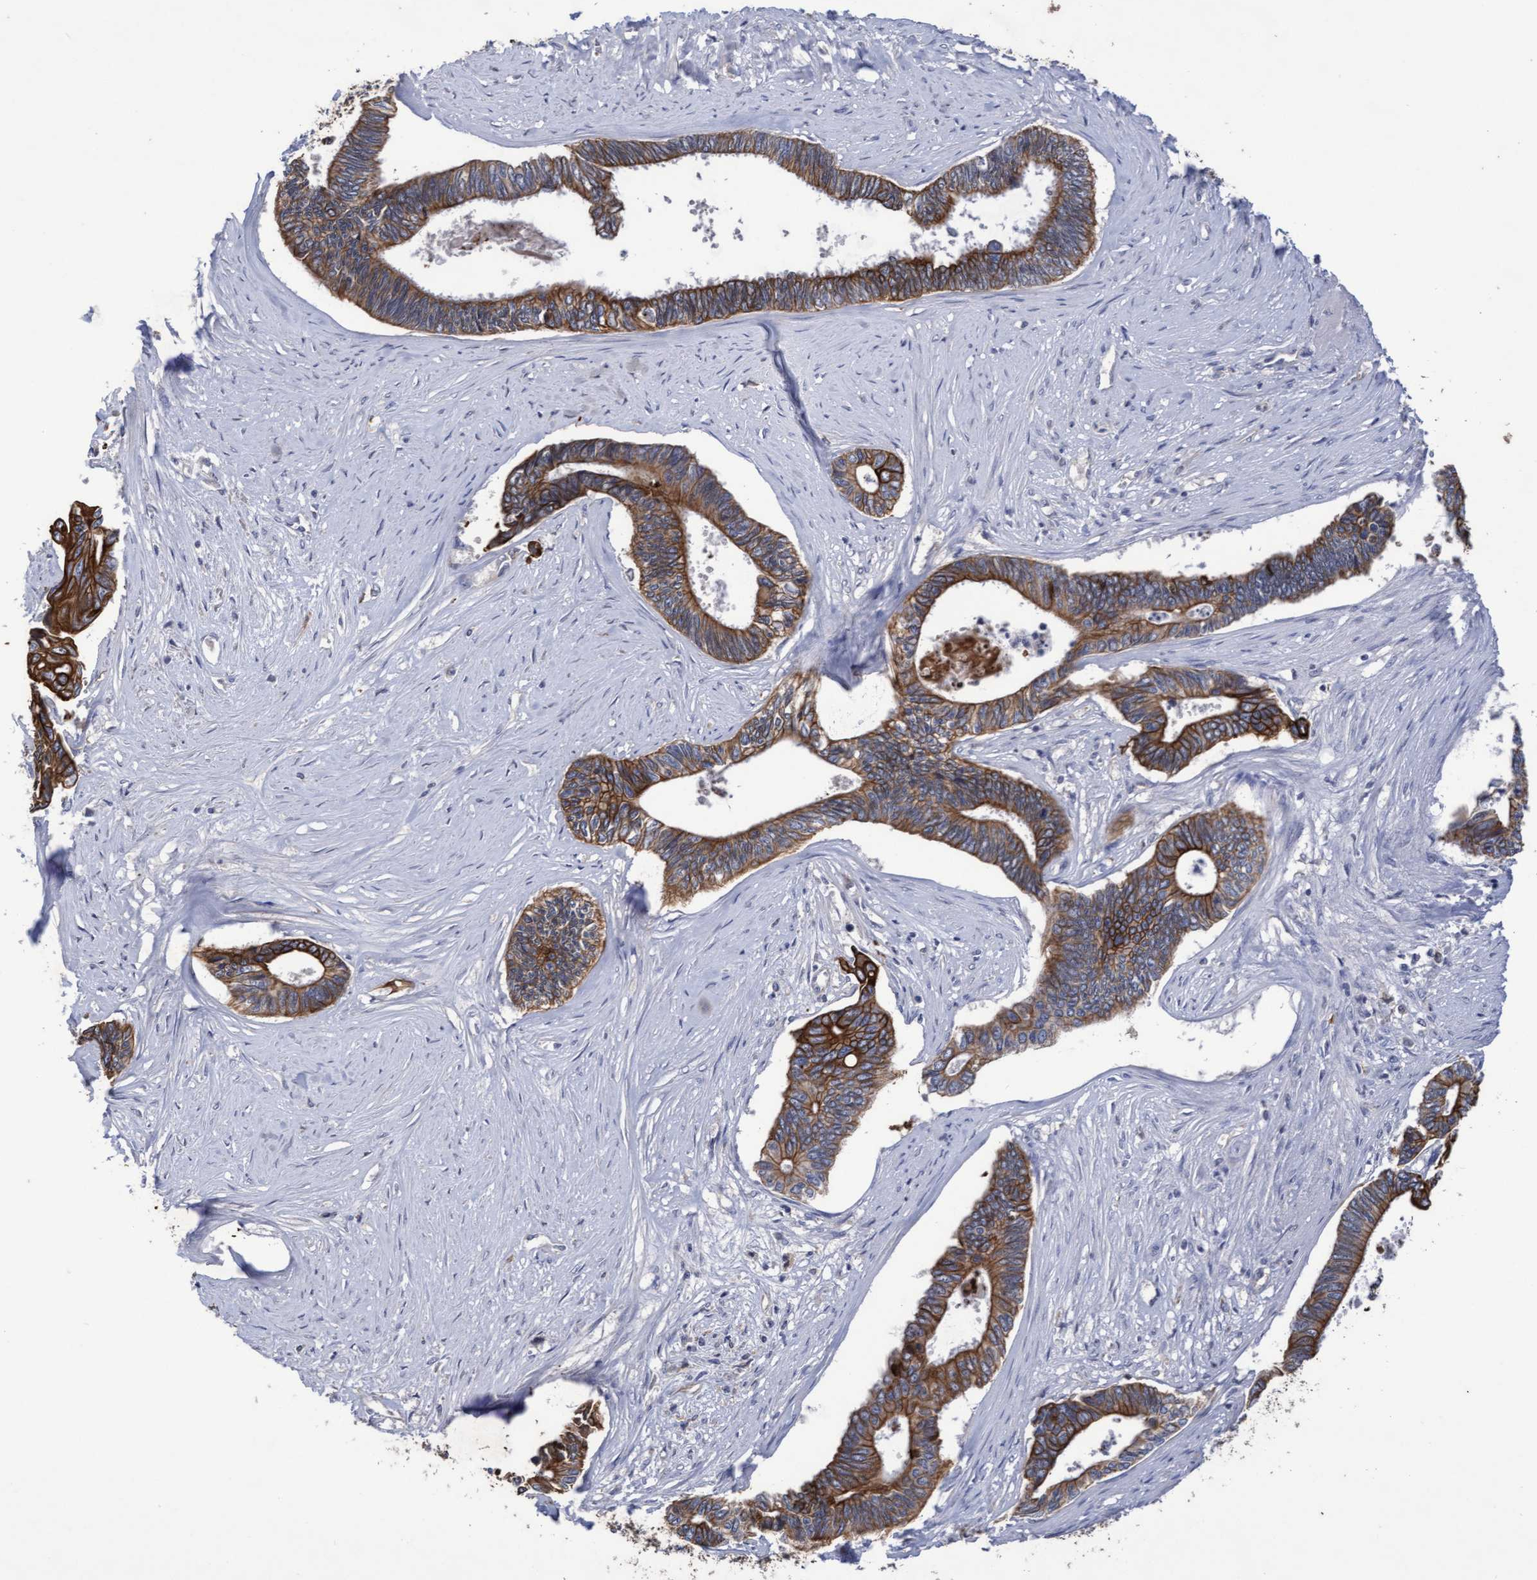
{"staining": {"intensity": "strong", "quantity": ">75%", "location": "cytoplasmic/membranous"}, "tissue": "pancreatic cancer", "cell_type": "Tumor cells", "image_type": "cancer", "snomed": [{"axis": "morphology", "description": "Adenocarcinoma, NOS"}, {"axis": "topography", "description": "Pancreas"}], "caption": "DAB (3,3'-diaminobenzidine) immunohistochemical staining of pancreatic cancer (adenocarcinoma) shows strong cytoplasmic/membranous protein expression in approximately >75% of tumor cells.", "gene": "KRT24", "patient": {"sex": "female", "age": 70}}